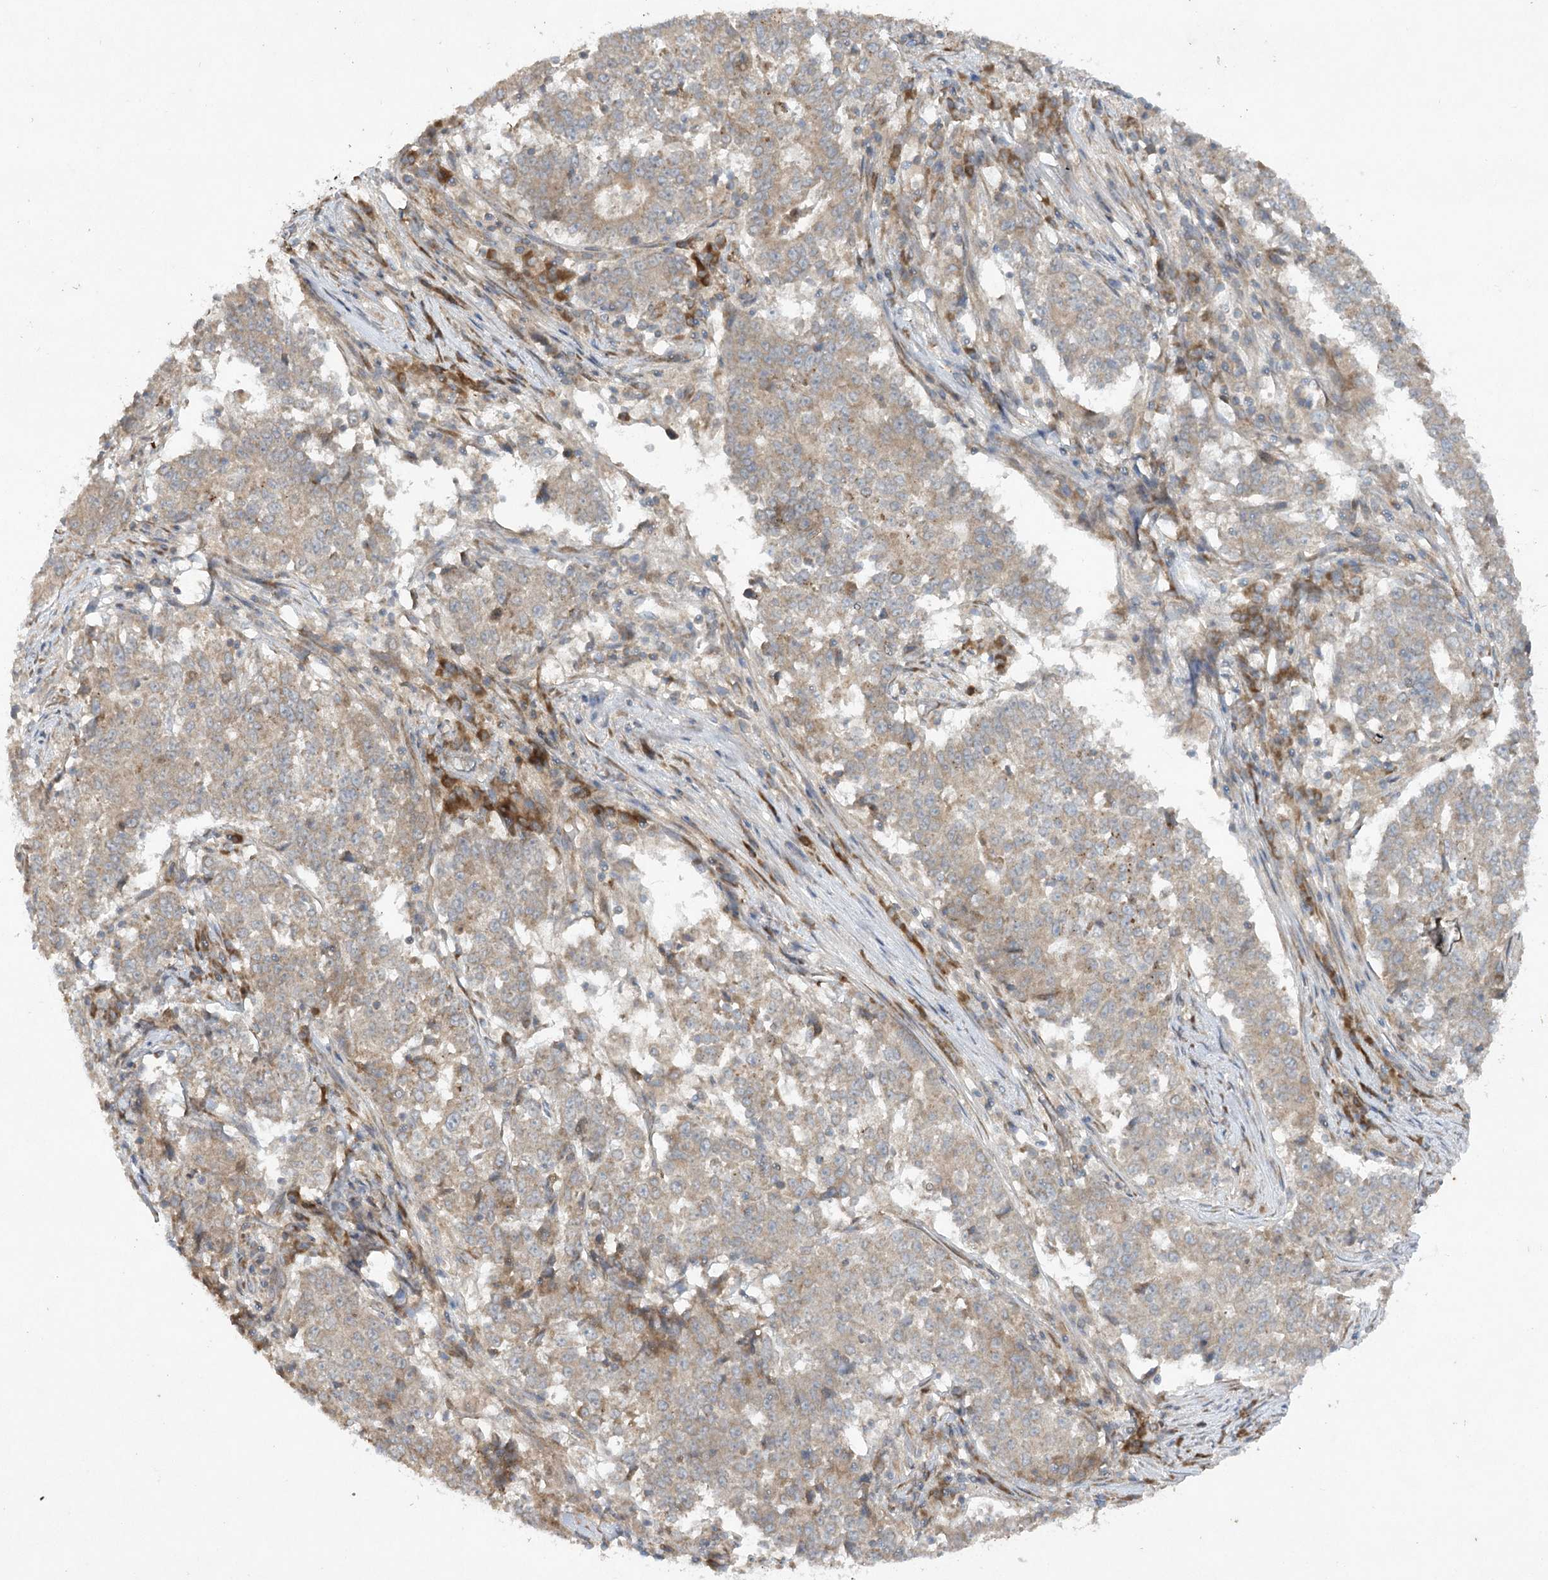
{"staining": {"intensity": "weak", "quantity": ">75%", "location": "cytoplasmic/membranous"}, "tissue": "stomach cancer", "cell_type": "Tumor cells", "image_type": "cancer", "snomed": [{"axis": "morphology", "description": "Adenocarcinoma, NOS"}, {"axis": "topography", "description": "Stomach"}], "caption": "High-magnification brightfield microscopy of stomach cancer (adenocarcinoma) stained with DAB (brown) and counterstained with hematoxylin (blue). tumor cells exhibit weak cytoplasmic/membranous staining is seen in approximately>75% of cells.", "gene": "TRAF3IP1", "patient": {"sex": "male", "age": 59}}